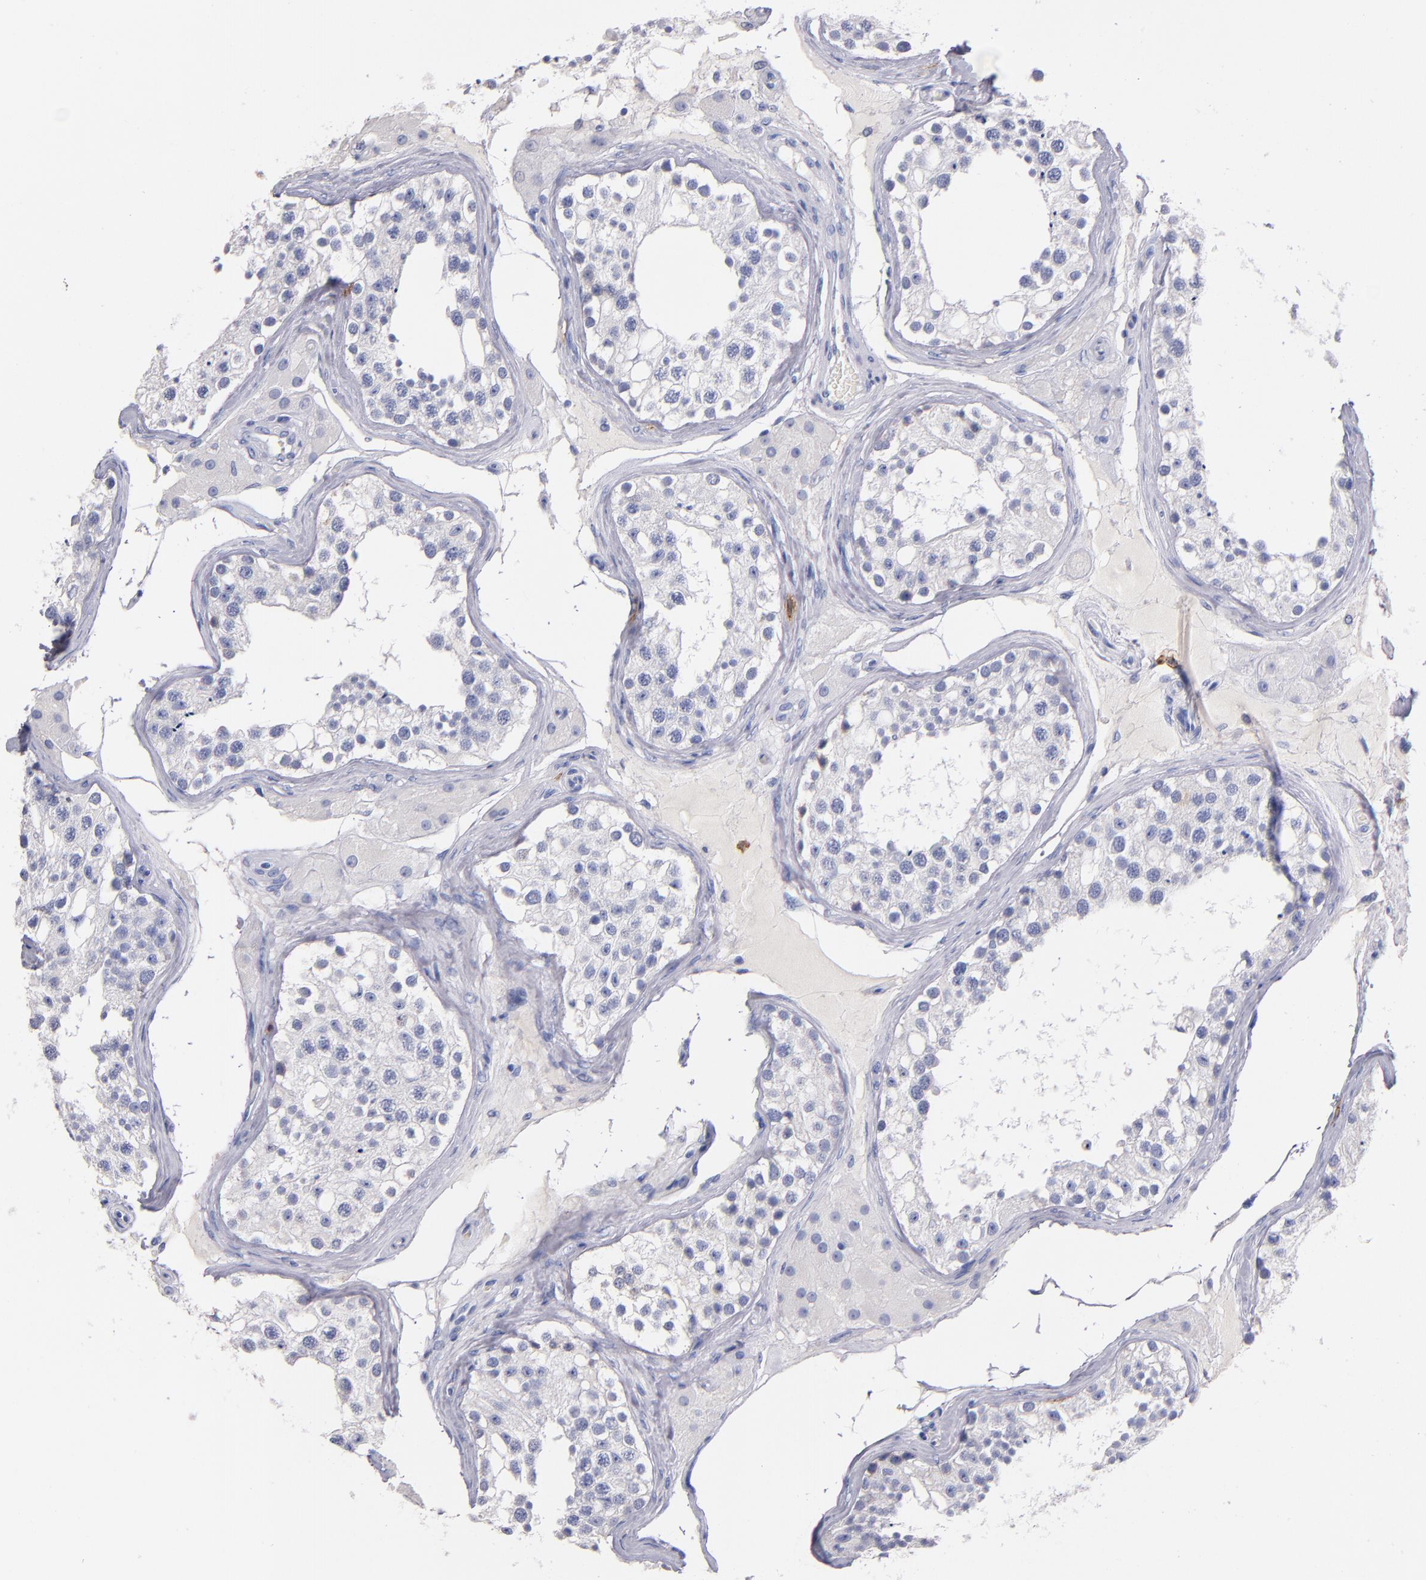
{"staining": {"intensity": "weak", "quantity": "<25%", "location": "cytoplasmic/membranous"}, "tissue": "testis", "cell_type": "Cells in seminiferous ducts", "image_type": "normal", "snomed": [{"axis": "morphology", "description": "Normal tissue, NOS"}, {"axis": "topography", "description": "Testis"}], "caption": "Cells in seminiferous ducts are negative for brown protein staining in unremarkable testis.", "gene": "KIT", "patient": {"sex": "male", "age": 68}}